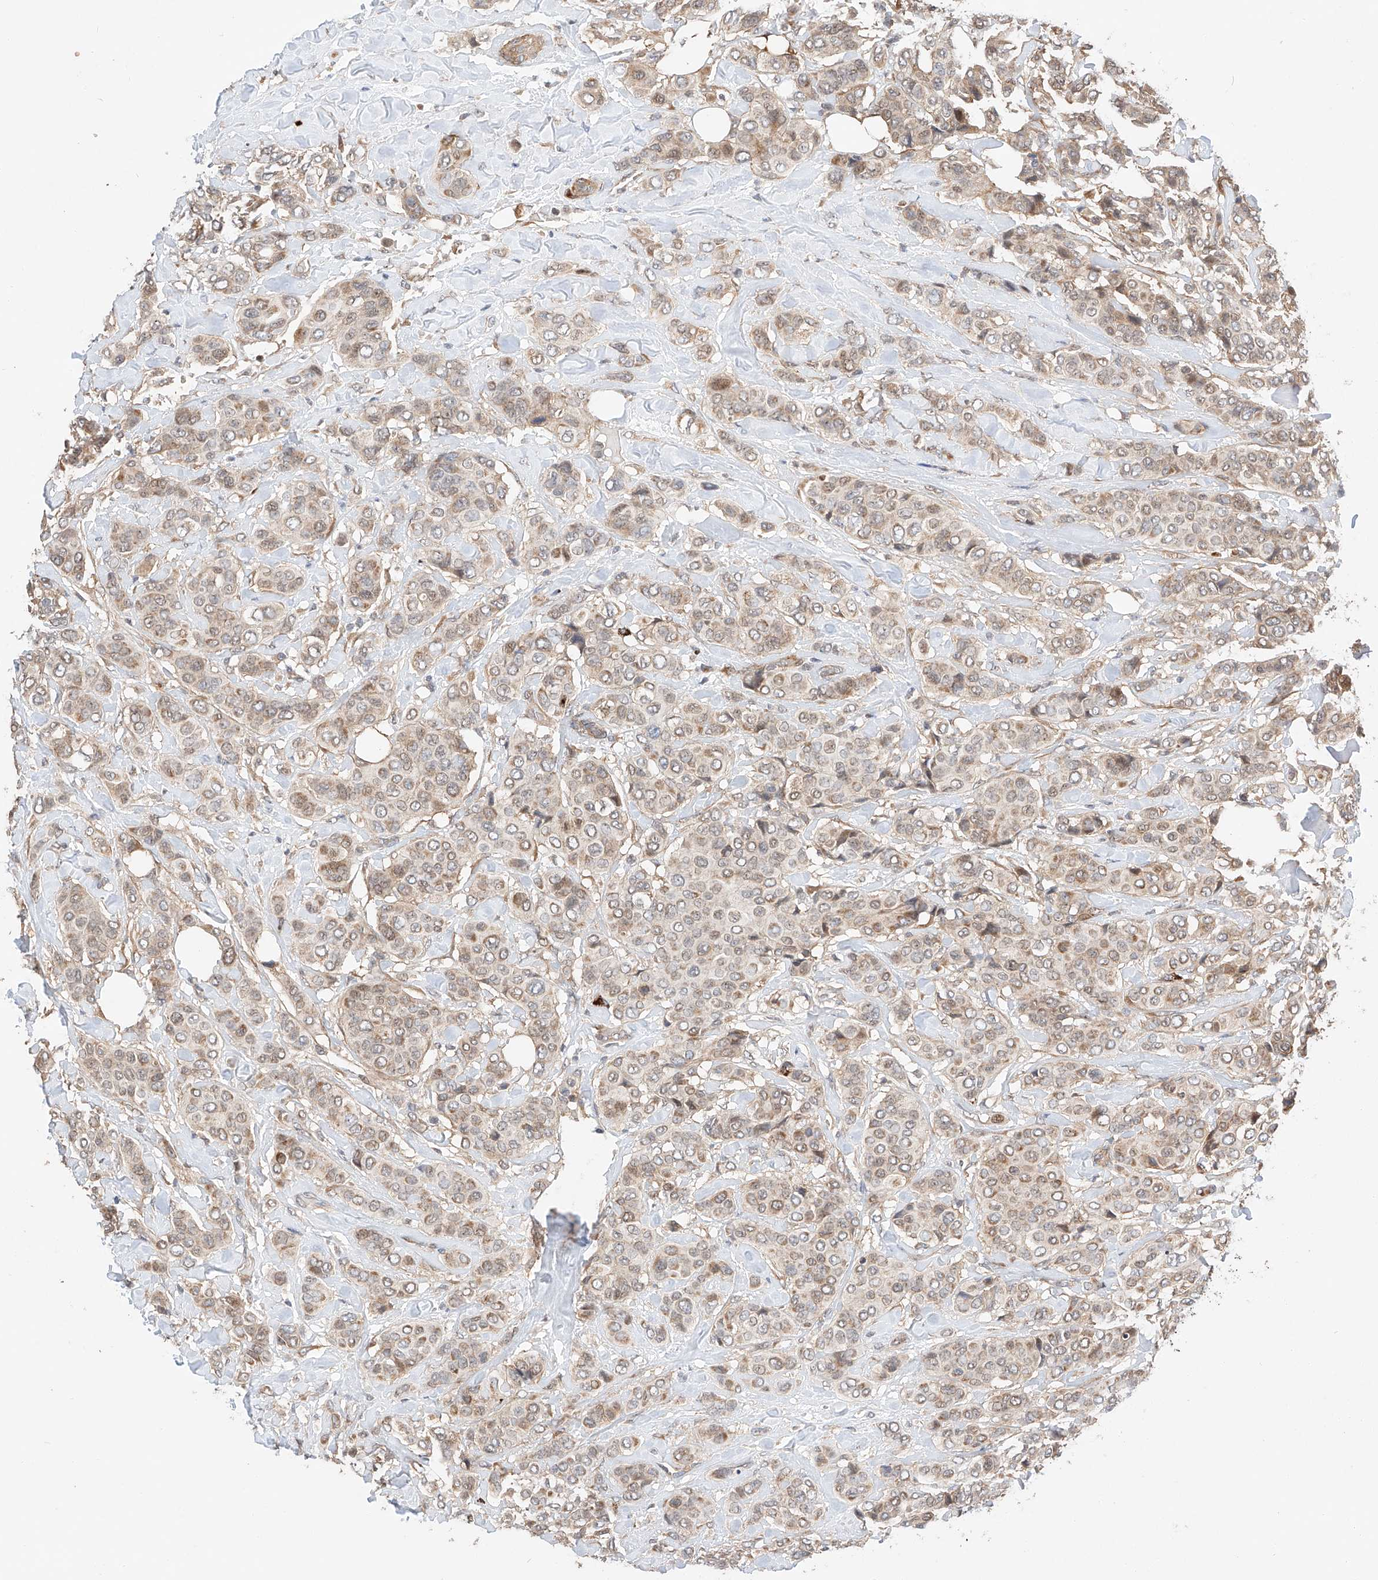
{"staining": {"intensity": "weak", "quantity": ">75%", "location": "cytoplasmic/membranous,nuclear"}, "tissue": "breast cancer", "cell_type": "Tumor cells", "image_type": "cancer", "snomed": [{"axis": "morphology", "description": "Lobular carcinoma"}, {"axis": "topography", "description": "Breast"}], "caption": "The image demonstrates a brown stain indicating the presence of a protein in the cytoplasmic/membranous and nuclear of tumor cells in breast cancer (lobular carcinoma).", "gene": "RAB23", "patient": {"sex": "female", "age": 51}}